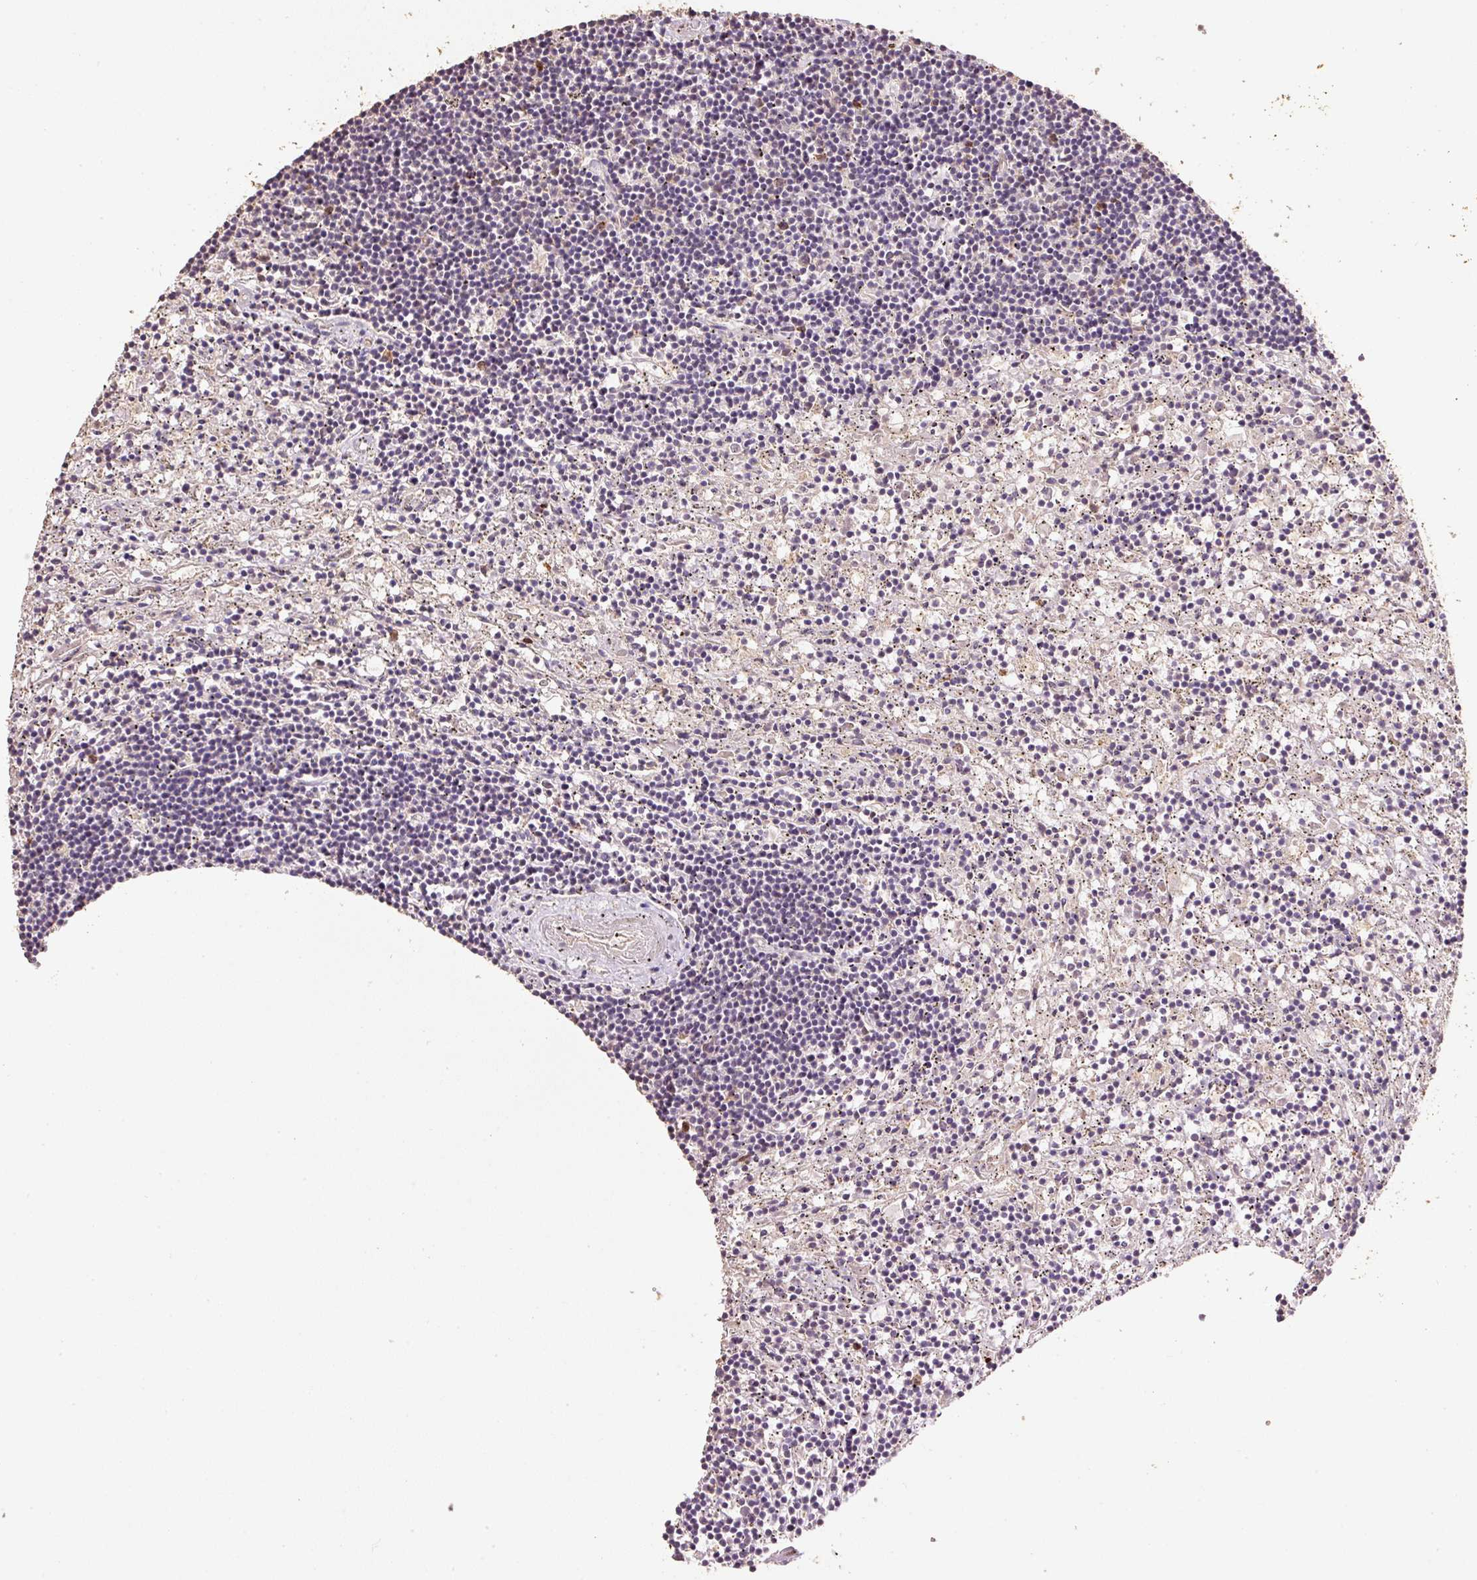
{"staining": {"intensity": "negative", "quantity": "none", "location": "none"}, "tissue": "lymphoma", "cell_type": "Tumor cells", "image_type": "cancer", "snomed": [{"axis": "morphology", "description": "Malignant lymphoma, non-Hodgkin's type, Low grade"}, {"axis": "topography", "description": "Spleen"}], "caption": "This is a histopathology image of IHC staining of lymphoma, which shows no staining in tumor cells.", "gene": "HERC2", "patient": {"sex": "male", "age": 76}}